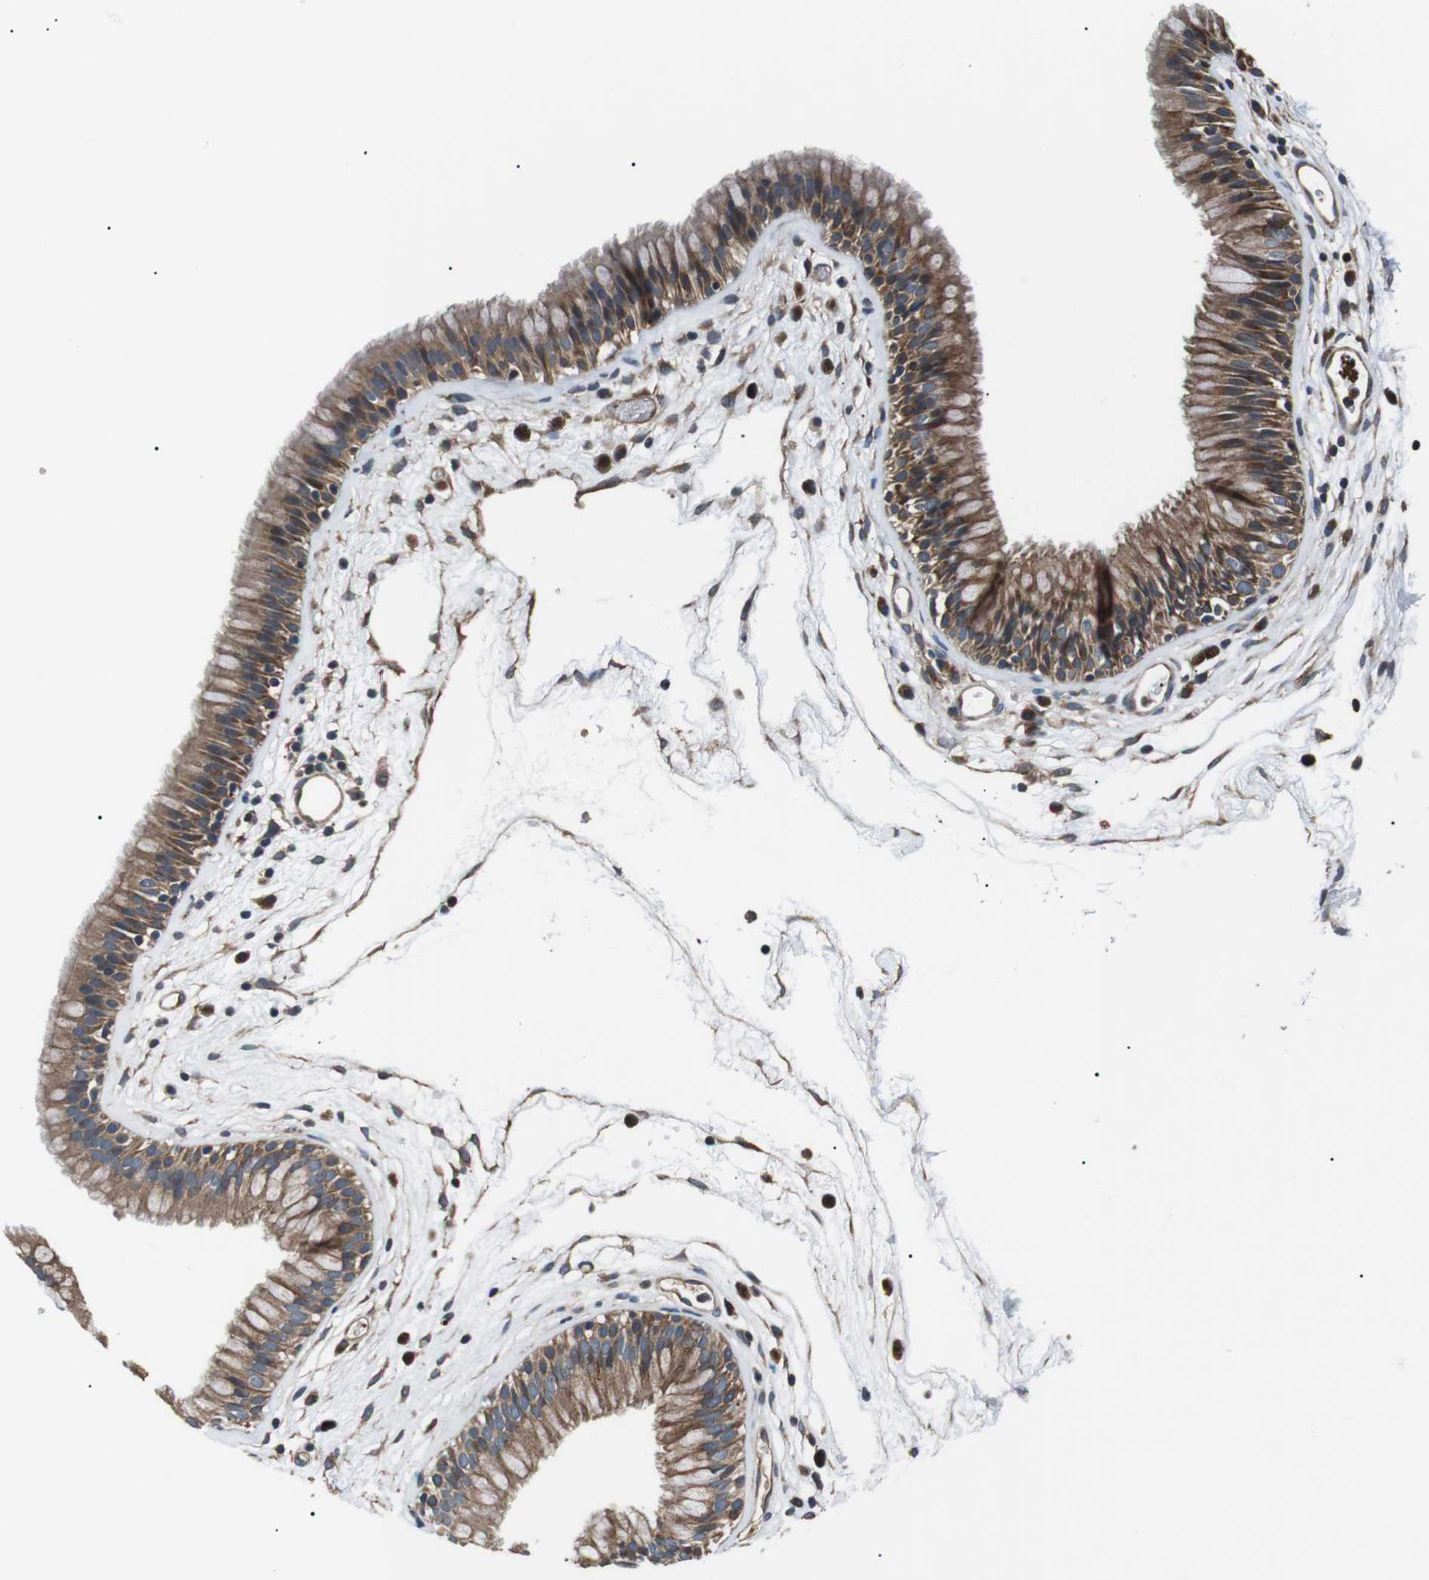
{"staining": {"intensity": "moderate", "quantity": ">75%", "location": "cytoplasmic/membranous"}, "tissue": "nasopharynx", "cell_type": "Respiratory epithelial cells", "image_type": "normal", "snomed": [{"axis": "morphology", "description": "Normal tissue, NOS"}, {"axis": "morphology", "description": "Inflammation, NOS"}, {"axis": "topography", "description": "Nasopharynx"}], "caption": "This micrograph reveals benign nasopharynx stained with immunohistochemistry (IHC) to label a protein in brown. The cytoplasmic/membranous of respiratory epithelial cells show moderate positivity for the protein. Nuclei are counter-stained blue.", "gene": "GPR161", "patient": {"sex": "male", "age": 48}}